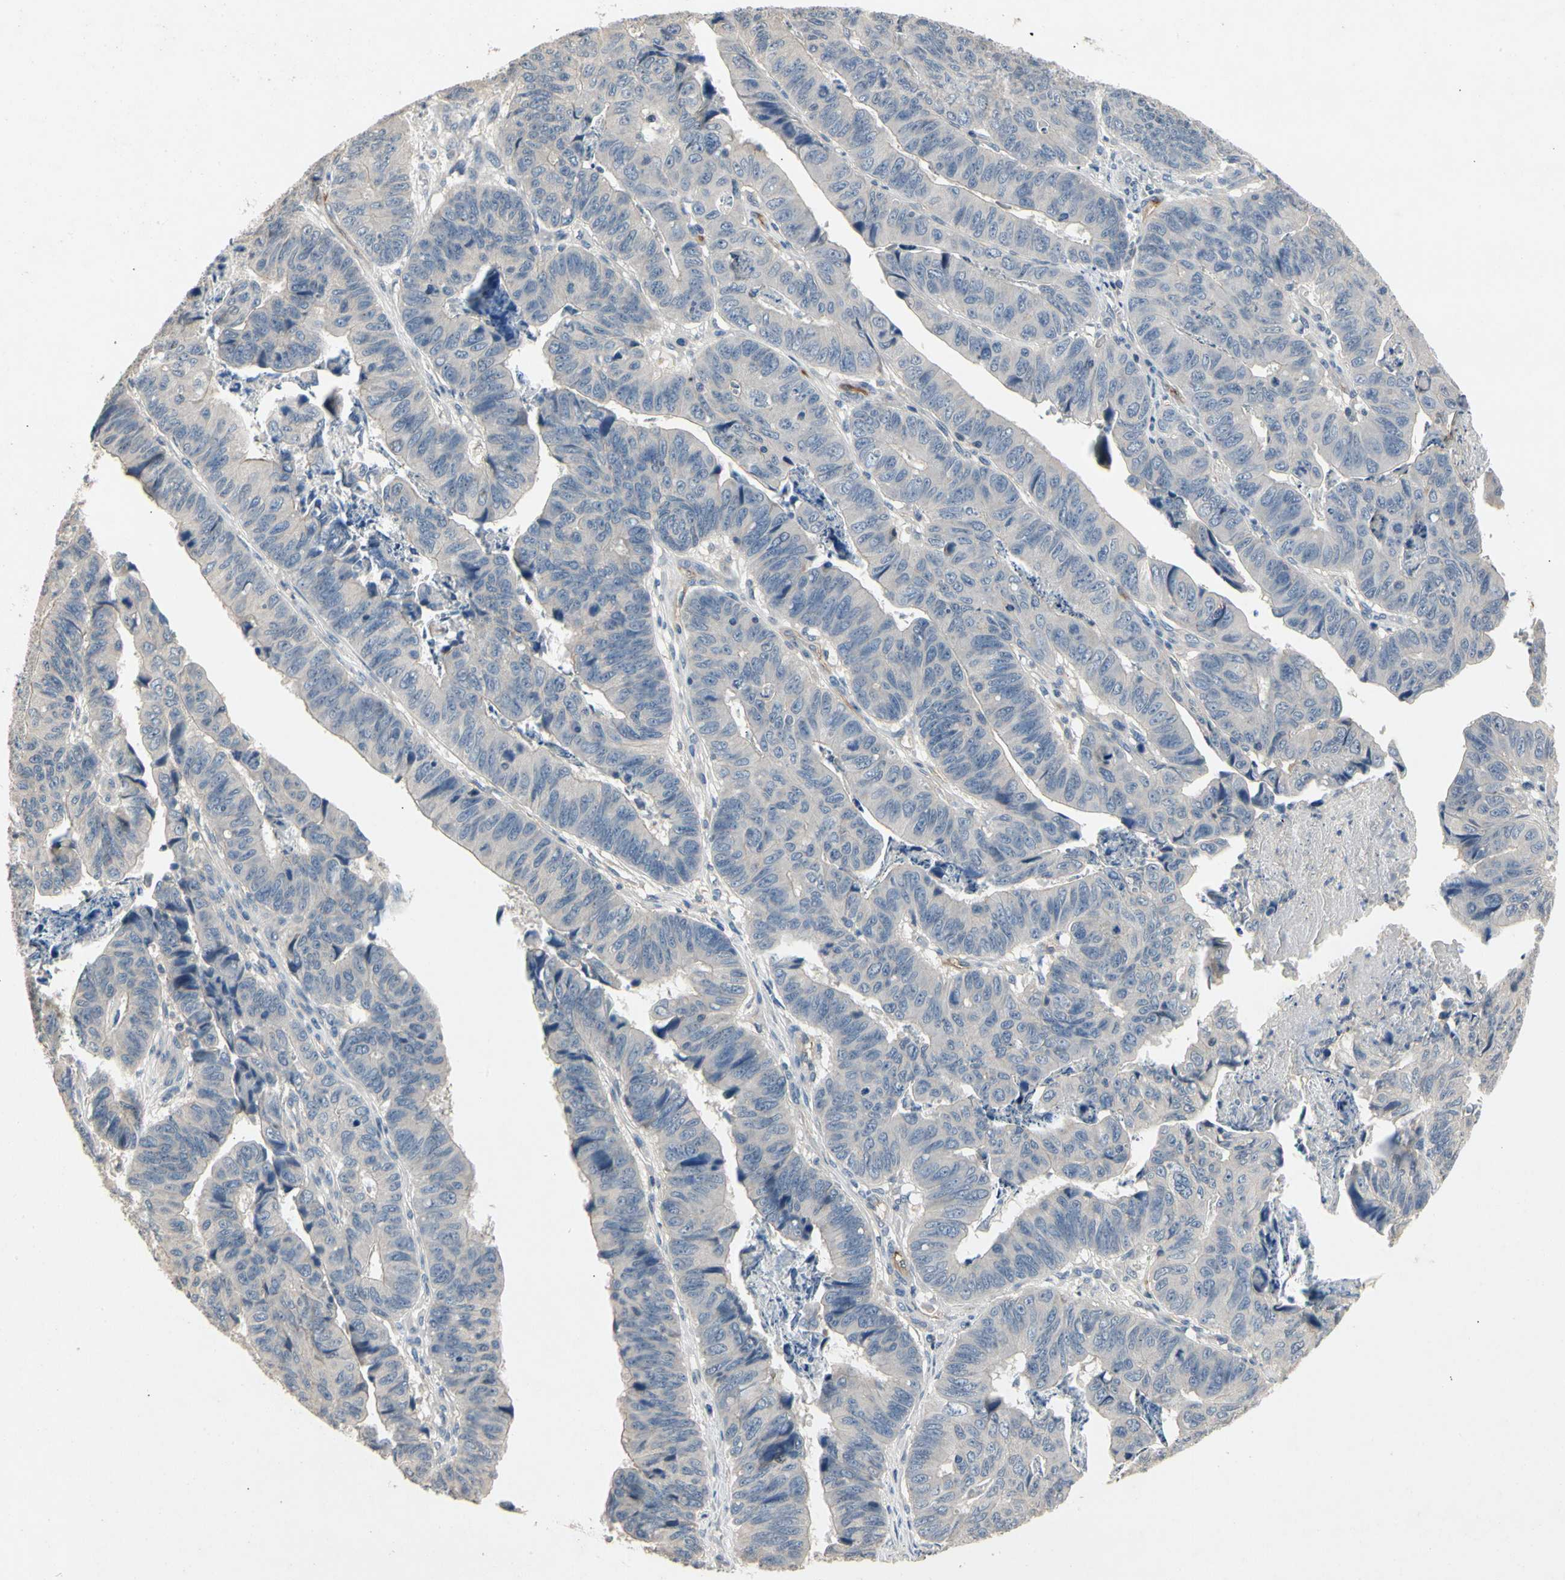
{"staining": {"intensity": "negative", "quantity": "none", "location": "none"}, "tissue": "stomach cancer", "cell_type": "Tumor cells", "image_type": "cancer", "snomed": [{"axis": "morphology", "description": "Adenocarcinoma, NOS"}, {"axis": "topography", "description": "Stomach, lower"}], "caption": "Tumor cells are negative for protein expression in human adenocarcinoma (stomach). (DAB IHC visualized using brightfield microscopy, high magnification).", "gene": "ALPL", "patient": {"sex": "male", "age": 77}}